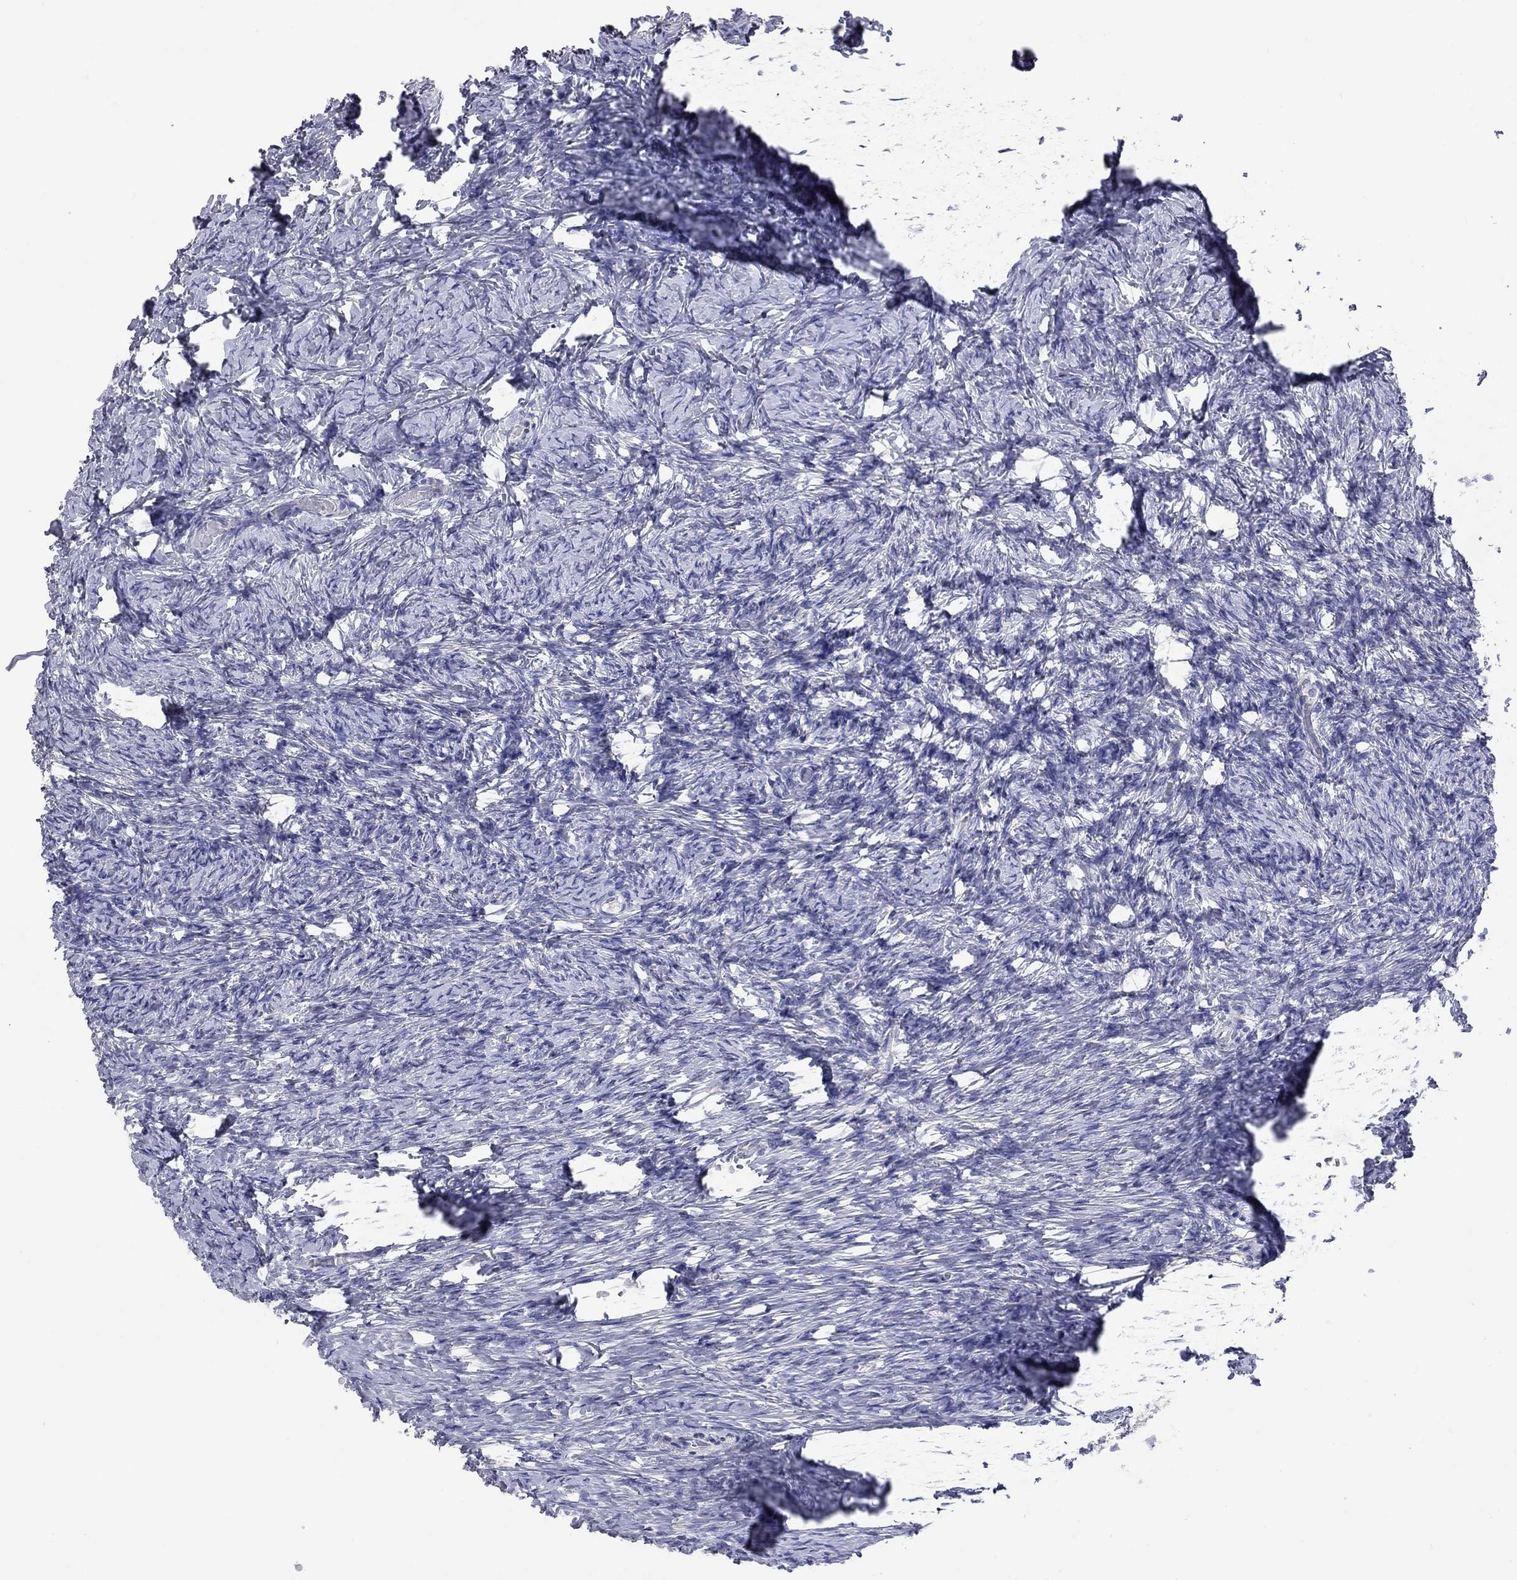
{"staining": {"intensity": "negative", "quantity": "none", "location": "none"}, "tissue": "ovary", "cell_type": "Ovarian stroma cells", "image_type": "normal", "snomed": [{"axis": "morphology", "description": "Normal tissue, NOS"}, {"axis": "topography", "description": "Ovary"}], "caption": "Immunohistochemistry (IHC) photomicrograph of unremarkable human ovary stained for a protein (brown), which shows no staining in ovarian stroma cells.", "gene": "OPRK1", "patient": {"sex": "female", "age": 39}}